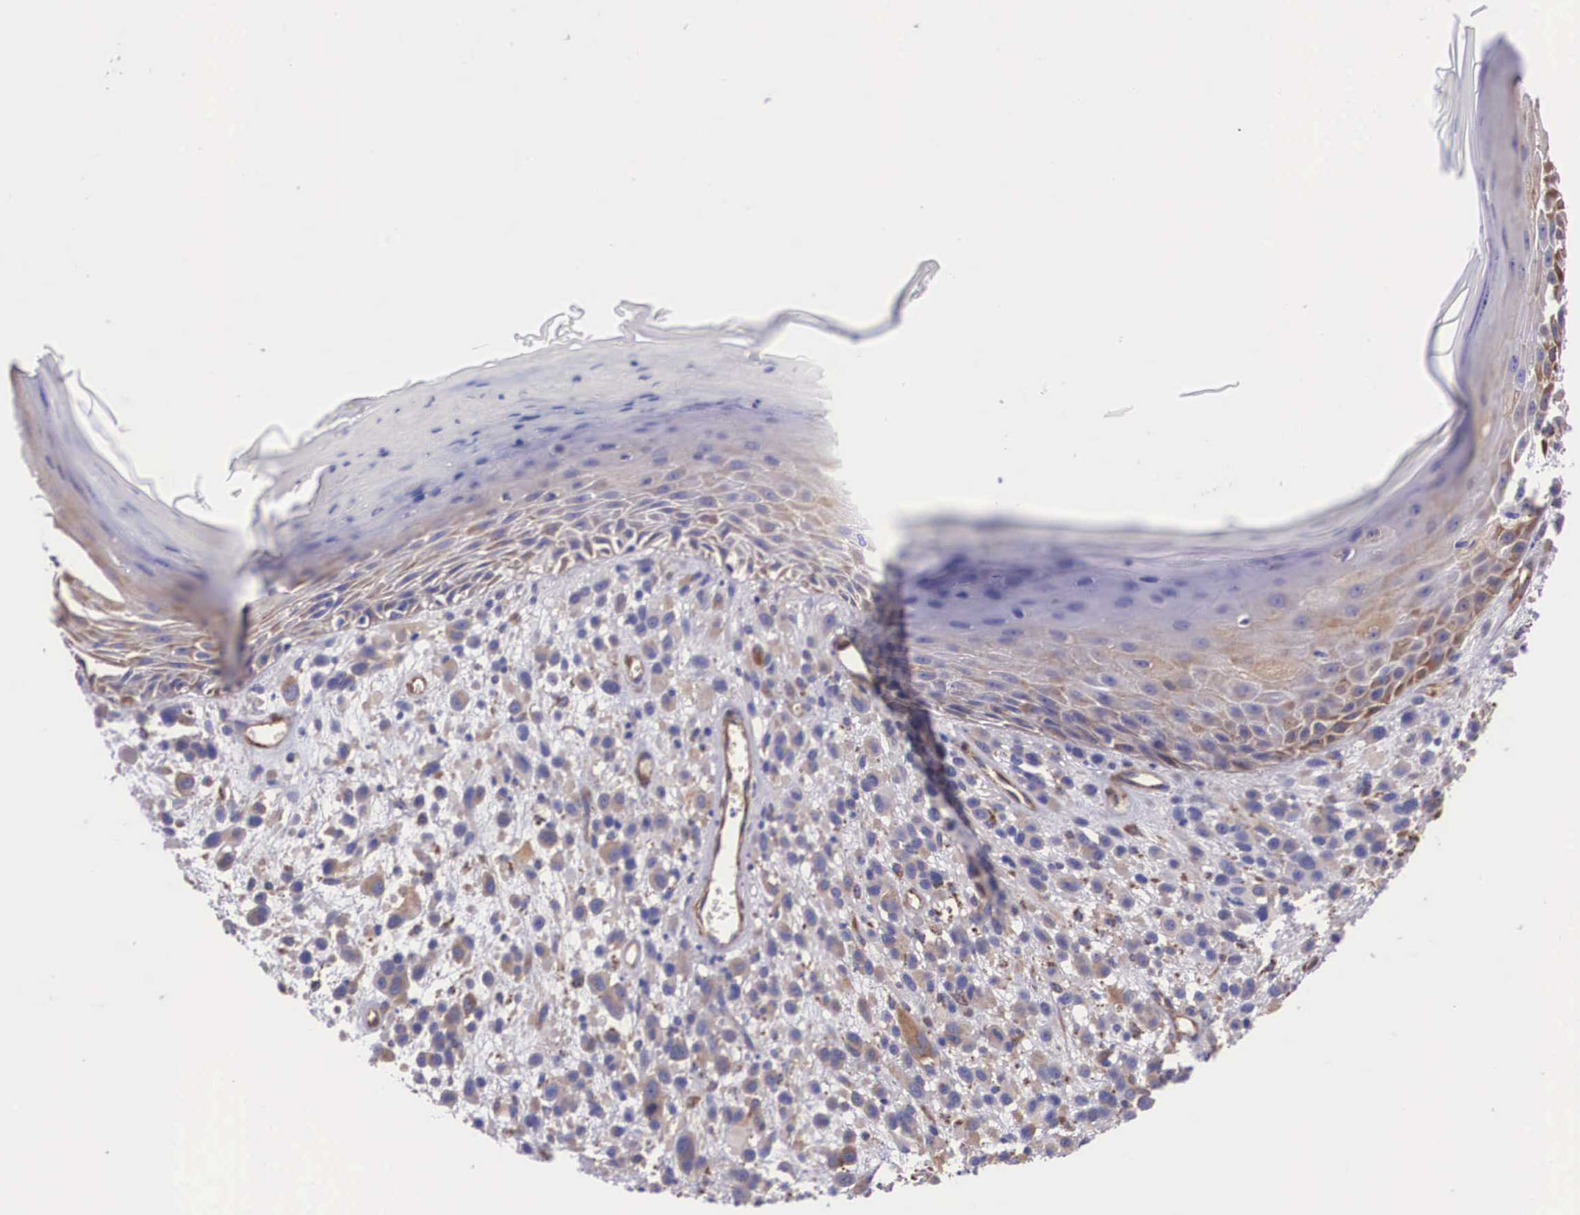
{"staining": {"intensity": "moderate", "quantity": "<25%", "location": "cytoplasmic/membranous"}, "tissue": "melanoma", "cell_type": "Tumor cells", "image_type": "cancer", "snomed": [{"axis": "morphology", "description": "Malignant melanoma, NOS"}, {"axis": "topography", "description": "Skin"}], "caption": "Approximately <25% of tumor cells in malignant melanoma demonstrate moderate cytoplasmic/membranous protein positivity as visualized by brown immunohistochemical staining.", "gene": "BCAR1", "patient": {"sex": "male", "age": 51}}